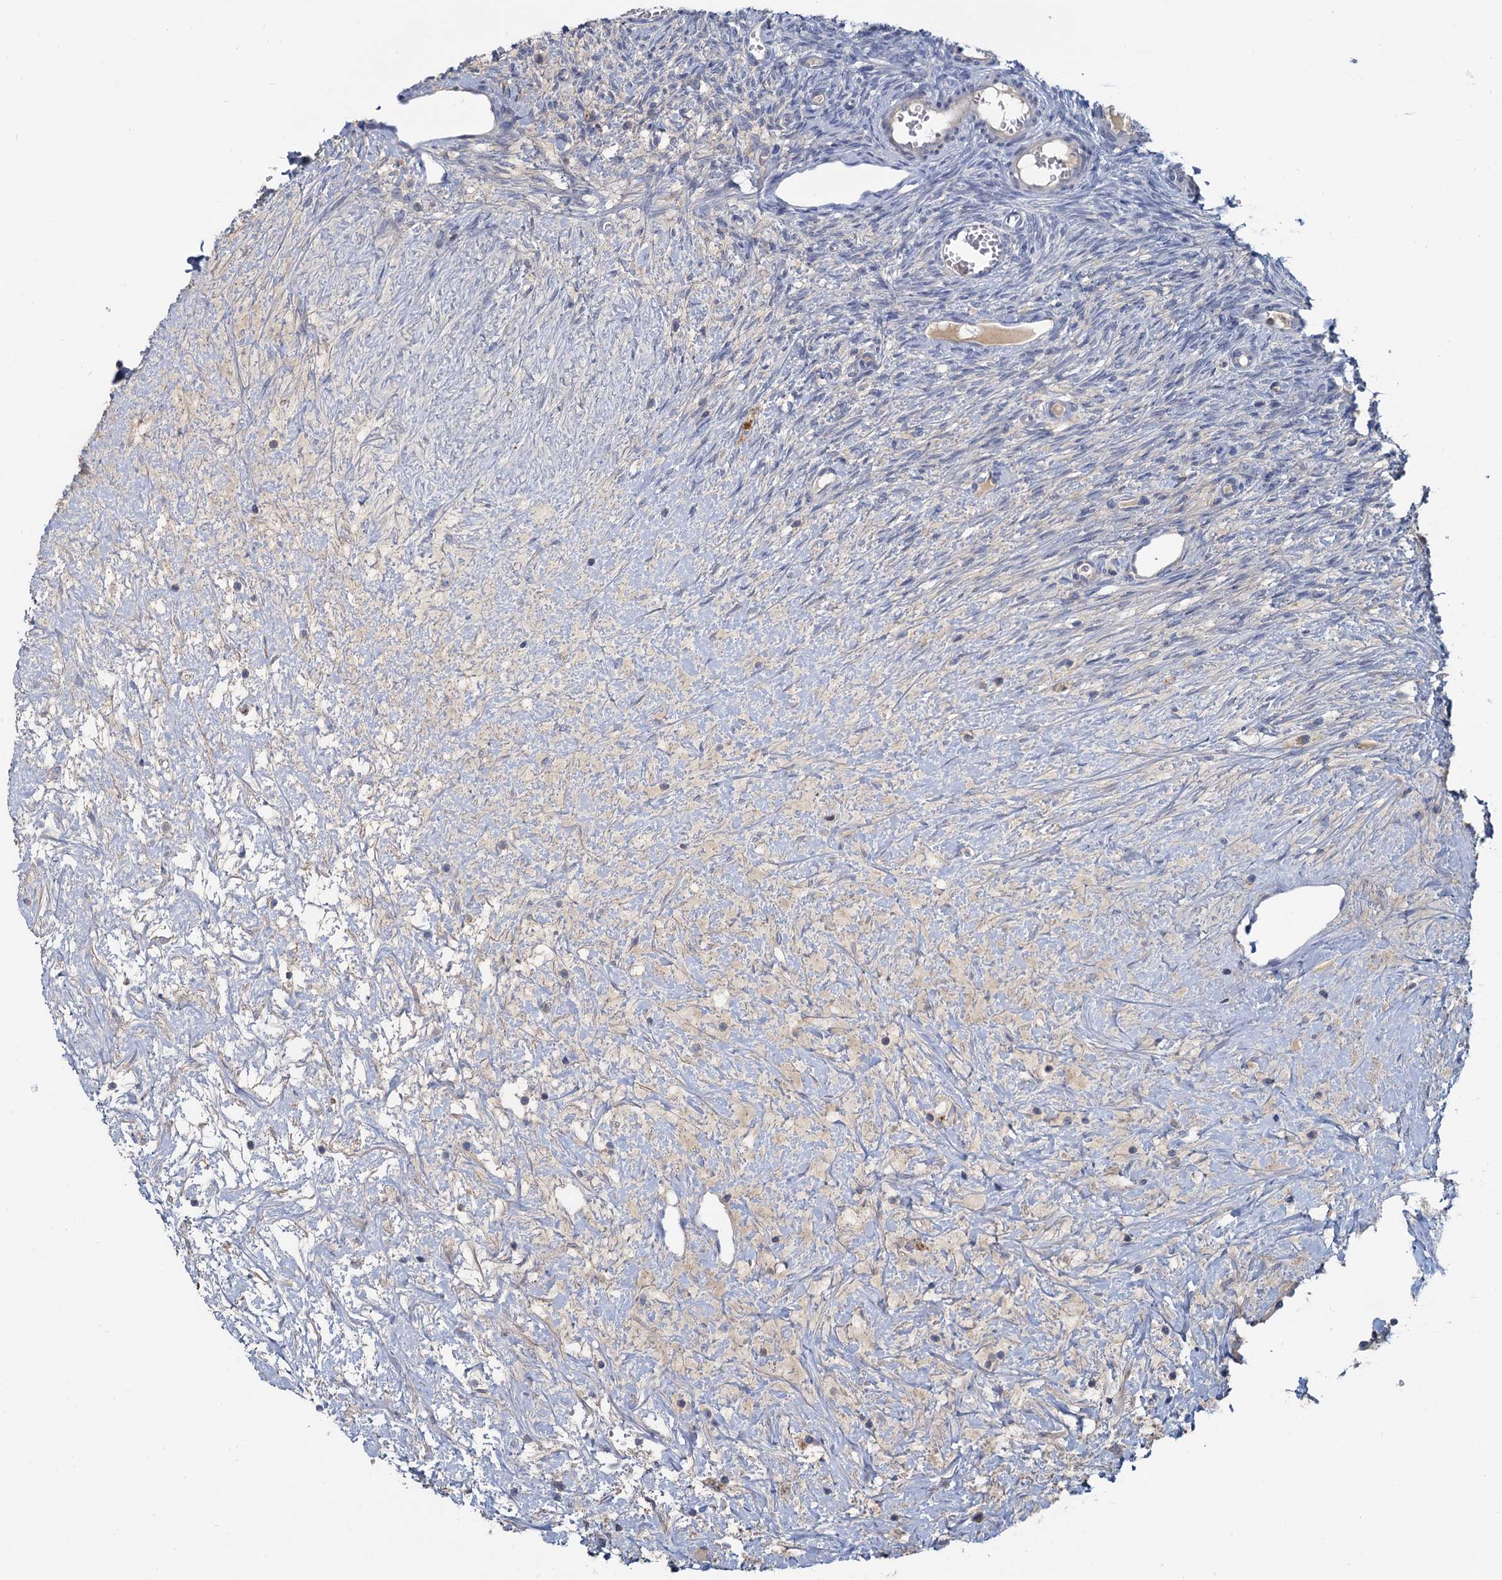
{"staining": {"intensity": "negative", "quantity": "none", "location": "none"}, "tissue": "ovary", "cell_type": "Ovarian stroma cells", "image_type": "normal", "snomed": [{"axis": "morphology", "description": "Normal tissue, NOS"}, {"axis": "topography", "description": "Ovary"}], "caption": "Normal ovary was stained to show a protein in brown. There is no significant expression in ovarian stroma cells. The staining was performed using DAB to visualize the protein expression in brown, while the nuclei were stained in blue with hematoxylin (Magnification: 20x).", "gene": "ACSM3", "patient": {"sex": "female", "age": 44}}